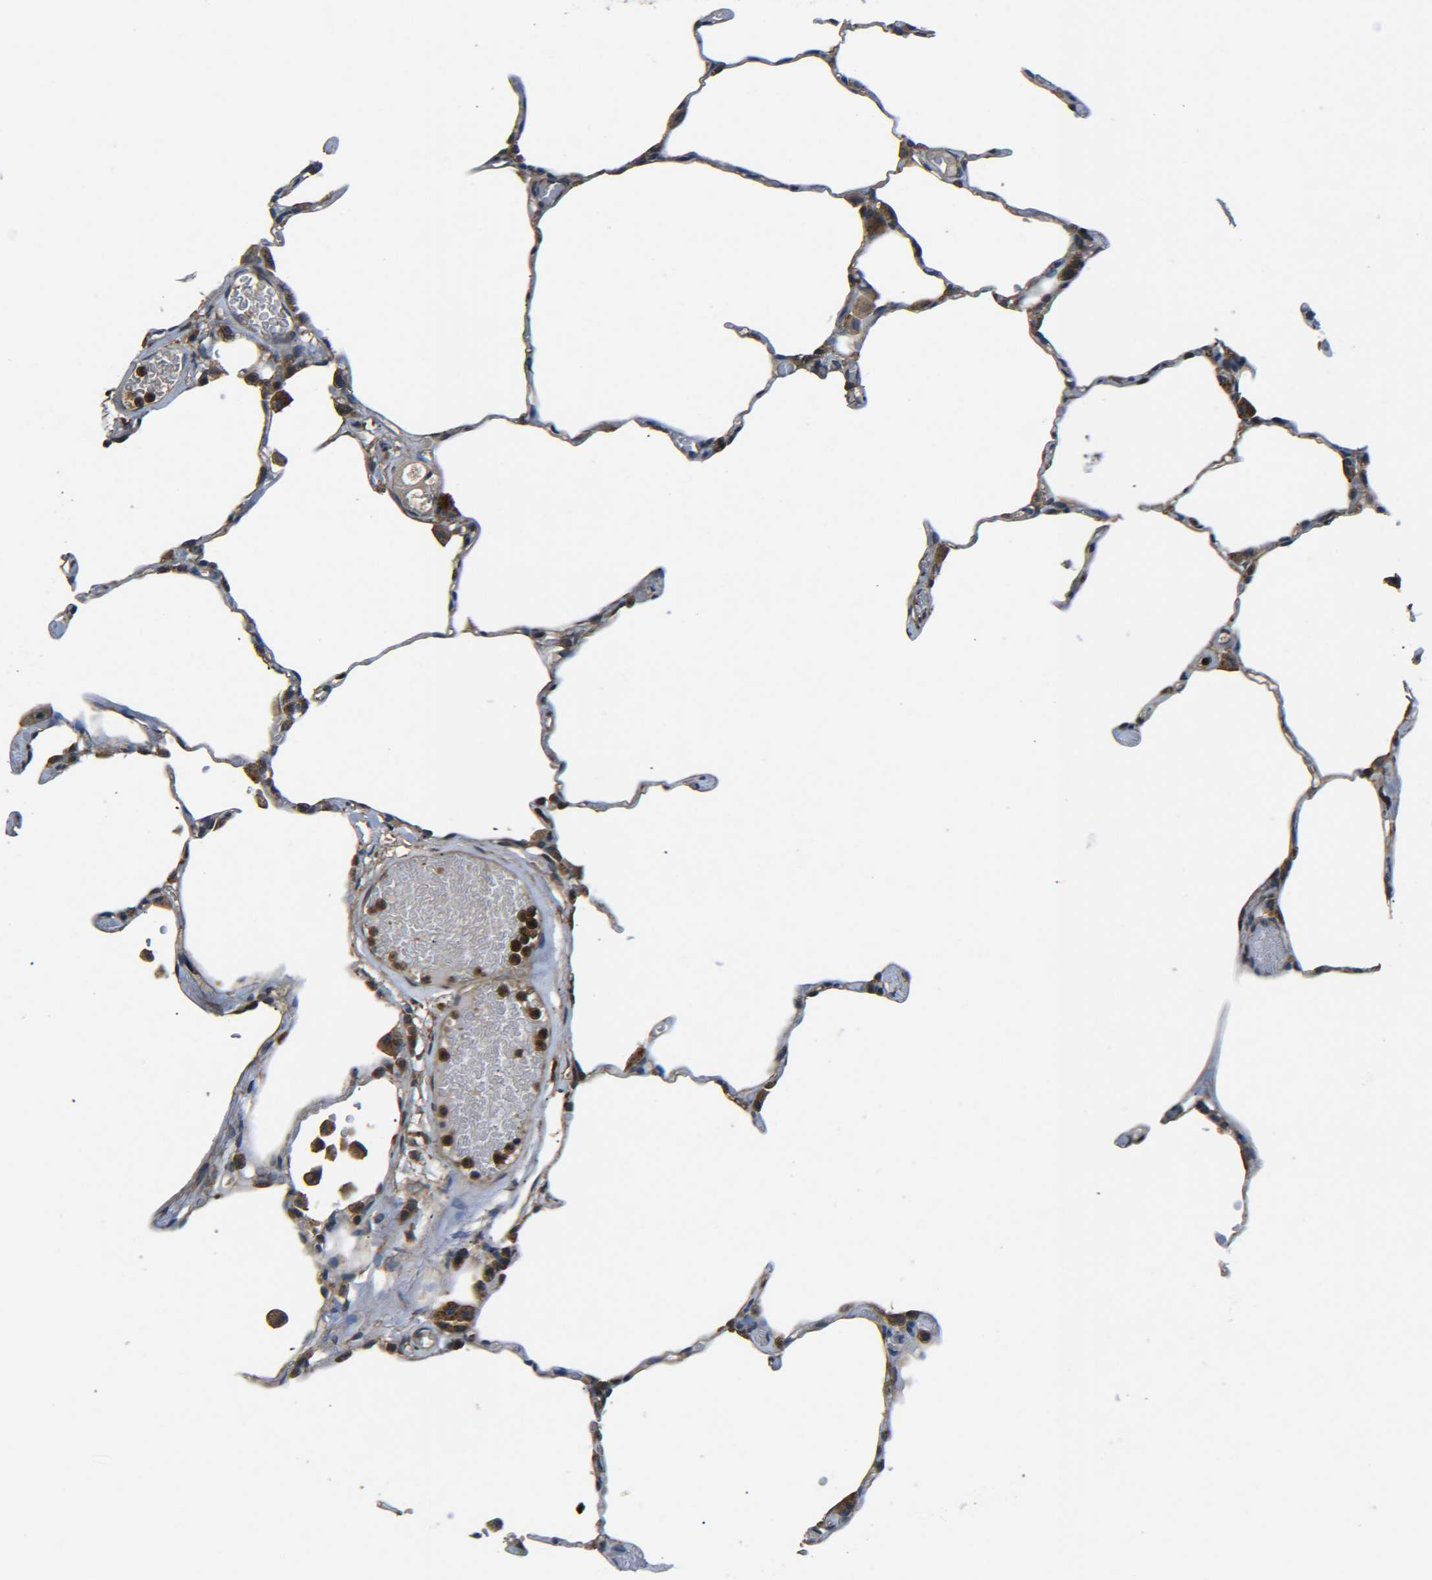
{"staining": {"intensity": "weak", "quantity": ">75%", "location": "cytoplasmic/membranous"}, "tissue": "lung", "cell_type": "Alveolar cells", "image_type": "normal", "snomed": [{"axis": "morphology", "description": "Normal tissue, NOS"}, {"axis": "topography", "description": "Lung"}], "caption": "Immunohistochemical staining of unremarkable lung exhibits low levels of weak cytoplasmic/membranous staining in approximately >75% of alveolar cells. The protein of interest is shown in brown color, while the nuclei are stained blue.", "gene": "PREB", "patient": {"sex": "female", "age": 49}}